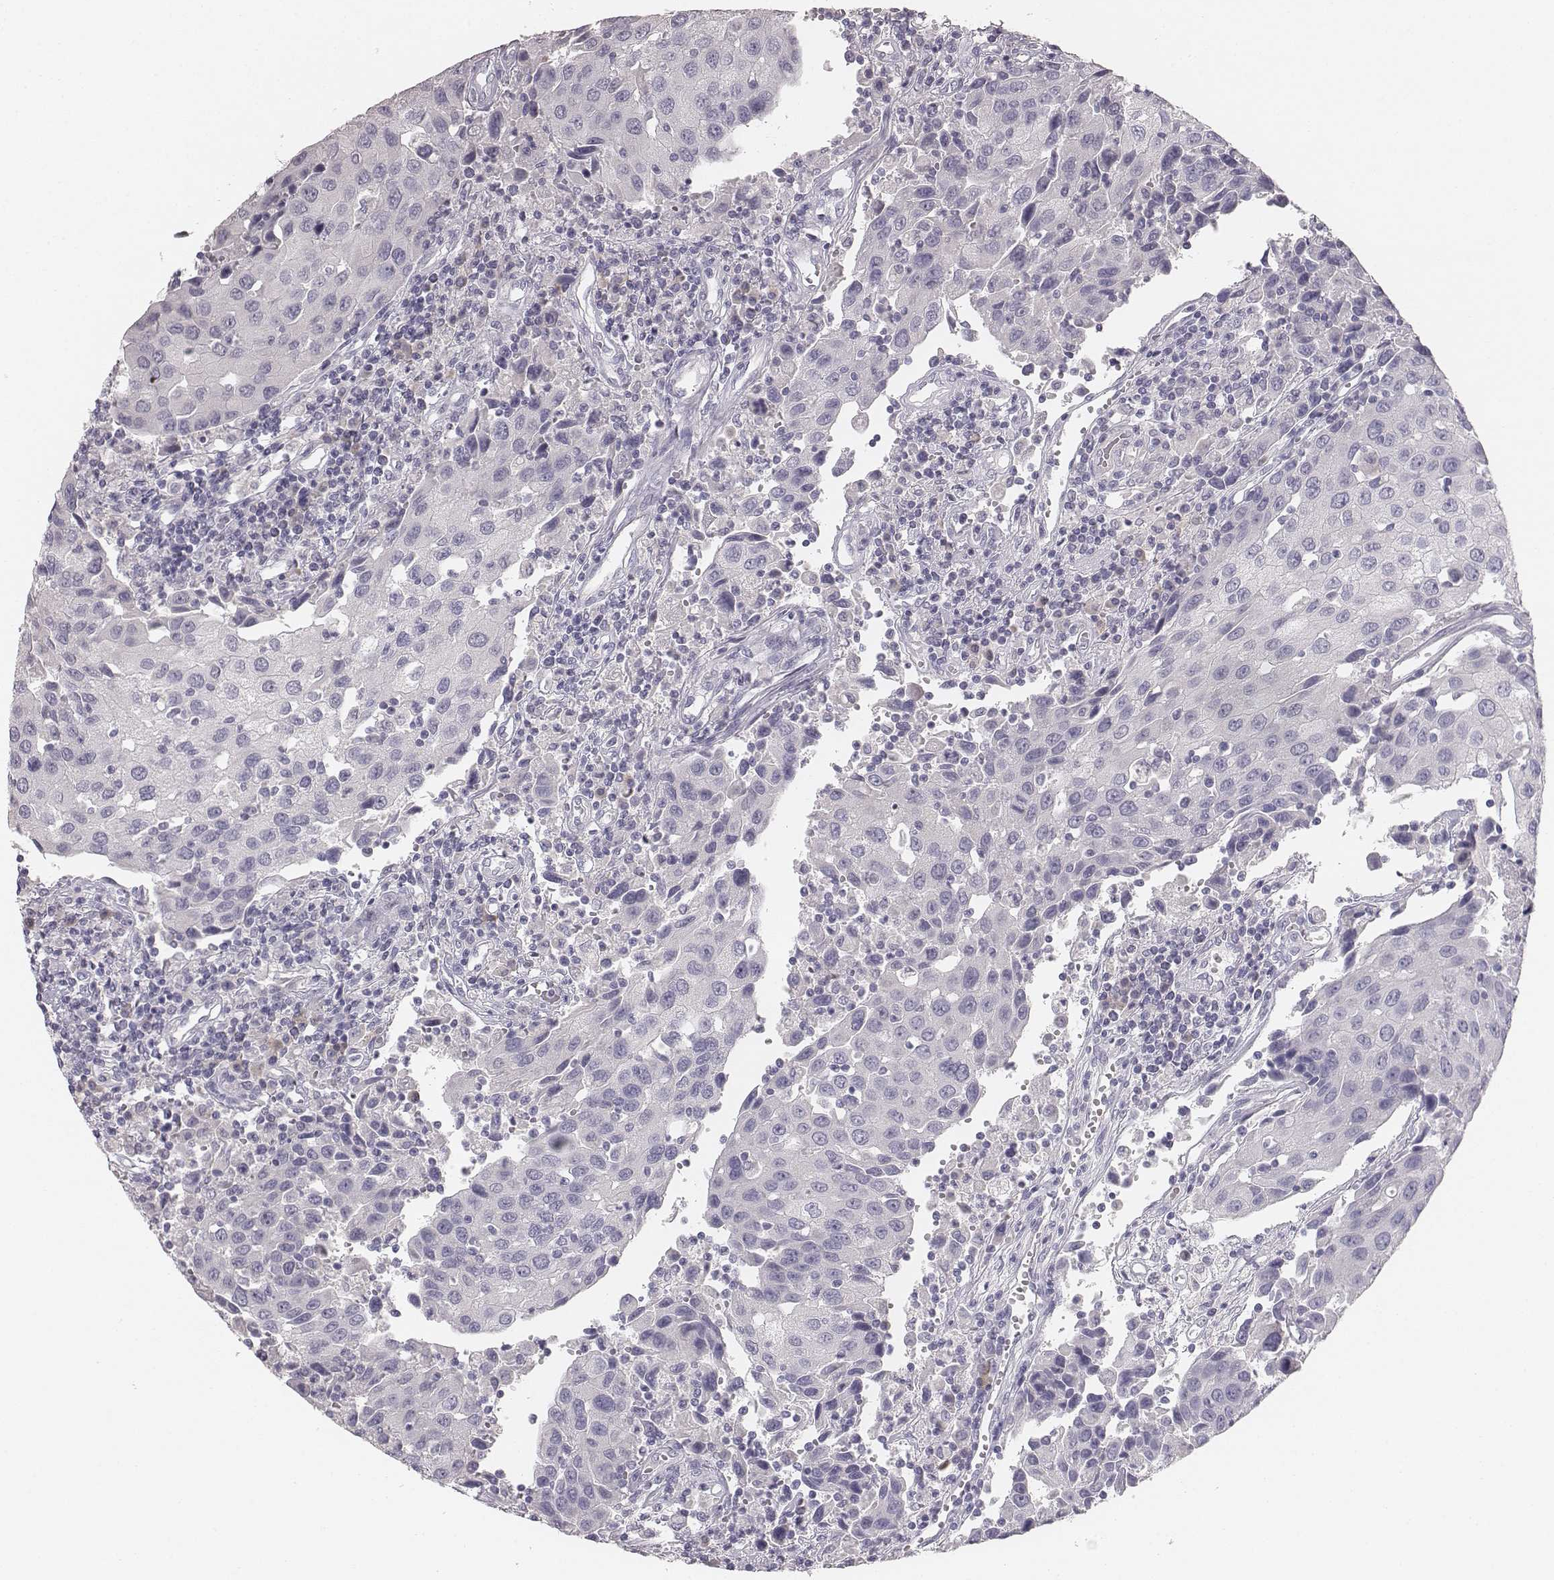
{"staining": {"intensity": "negative", "quantity": "none", "location": "none"}, "tissue": "urothelial cancer", "cell_type": "Tumor cells", "image_type": "cancer", "snomed": [{"axis": "morphology", "description": "Urothelial carcinoma, High grade"}, {"axis": "topography", "description": "Urinary bladder"}], "caption": "Immunohistochemistry of human high-grade urothelial carcinoma exhibits no expression in tumor cells.", "gene": "MYH6", "patient": {"sex": "female", "age": 85}}